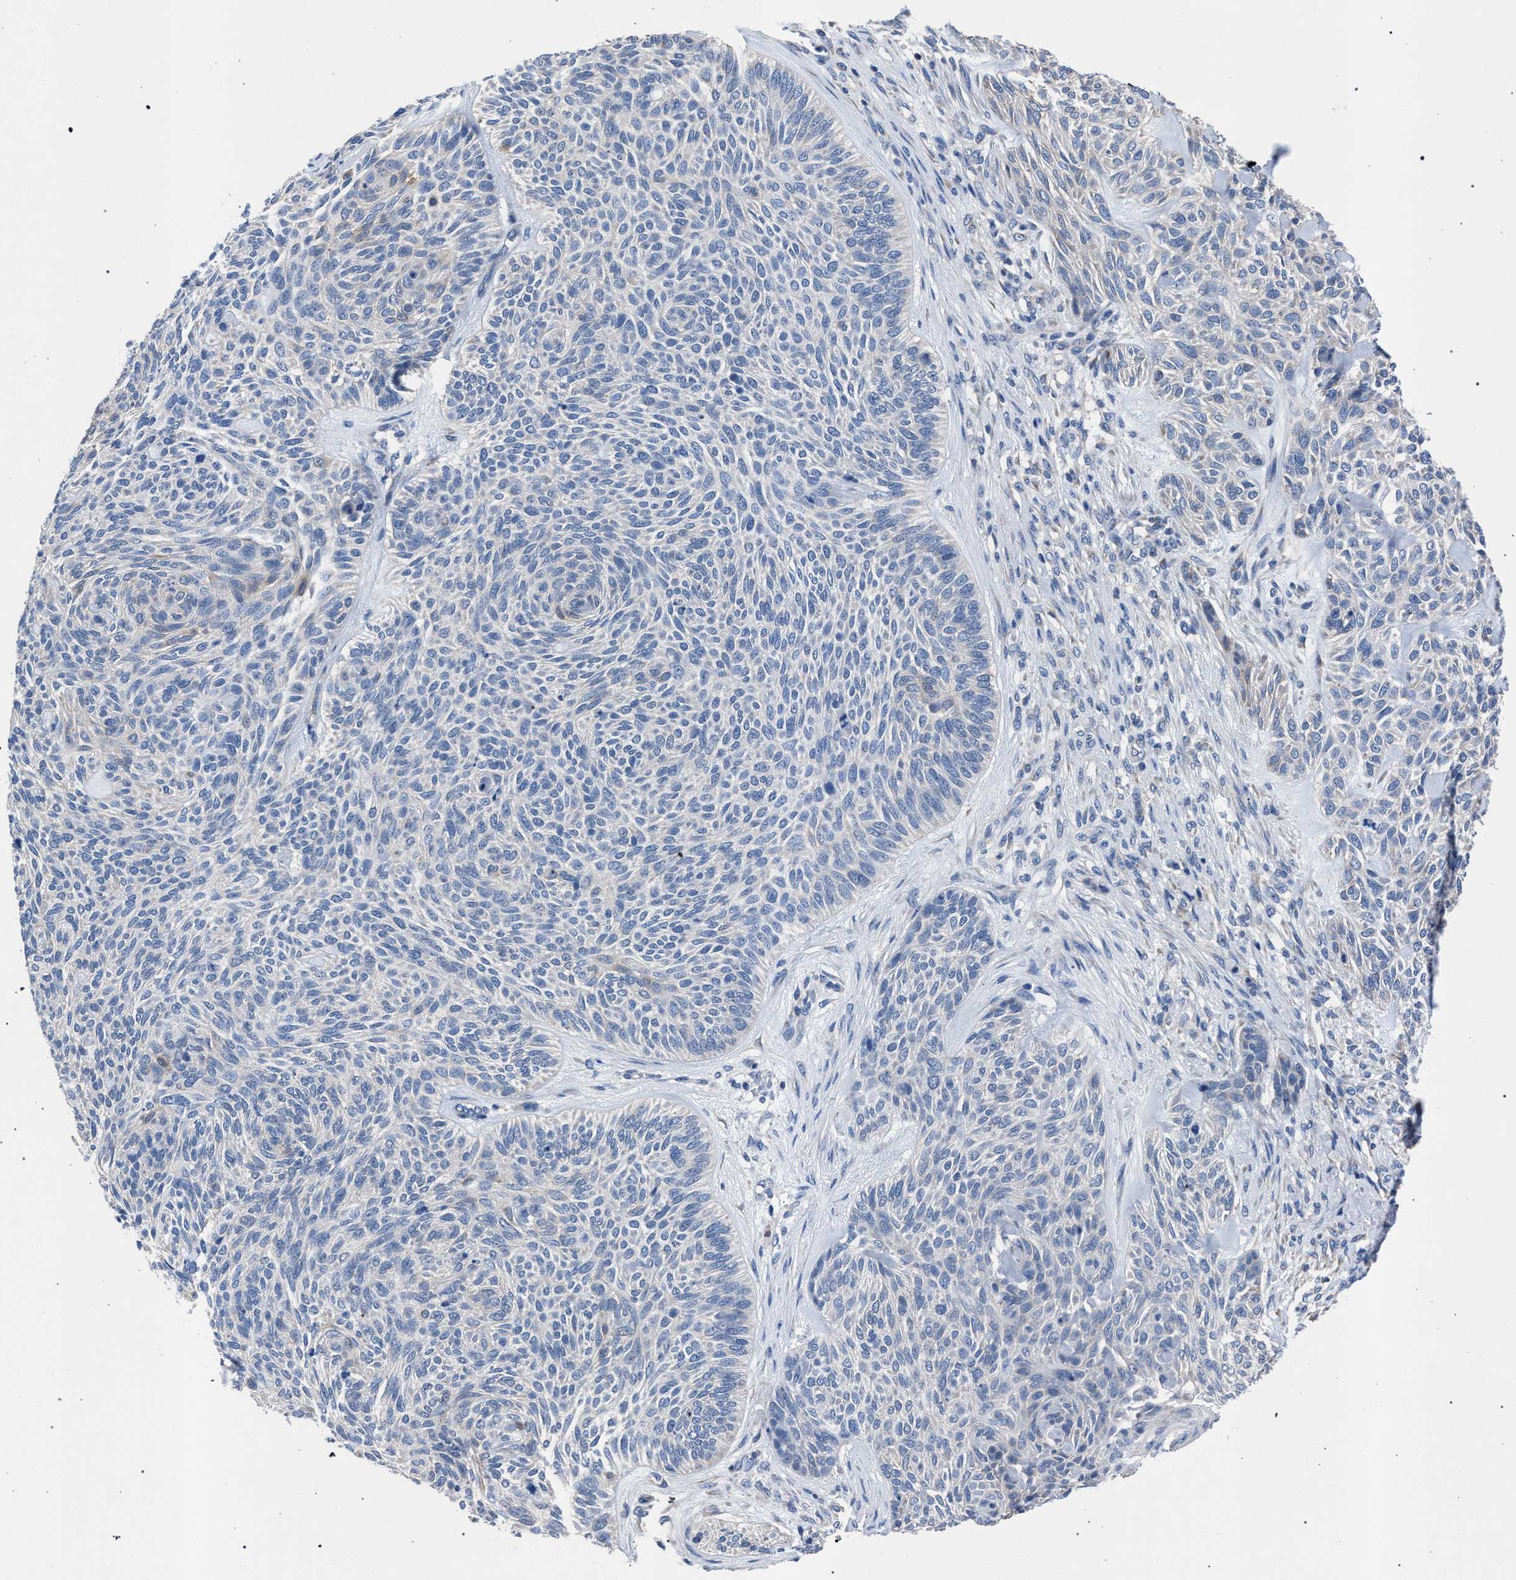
{"staining": {"intensity": "negative", "quantity": "none", "location": "none"}, "tissue": "skin cancer", "cell_type": "Tumor cells", "image_type": "cancer", "snomed": [{"axis": "morphology", "description": "Basal cell carcinoma"}, {"axis": "topography", "description": "Skin"}], "caption": "High power microscopy photomicrograph of an IHC image of basal cell carcinoma (skin), revealing no significant staining in tumor cells.", "gene": "CRYZ", "patient": {"sex": "male", "age": 55}}